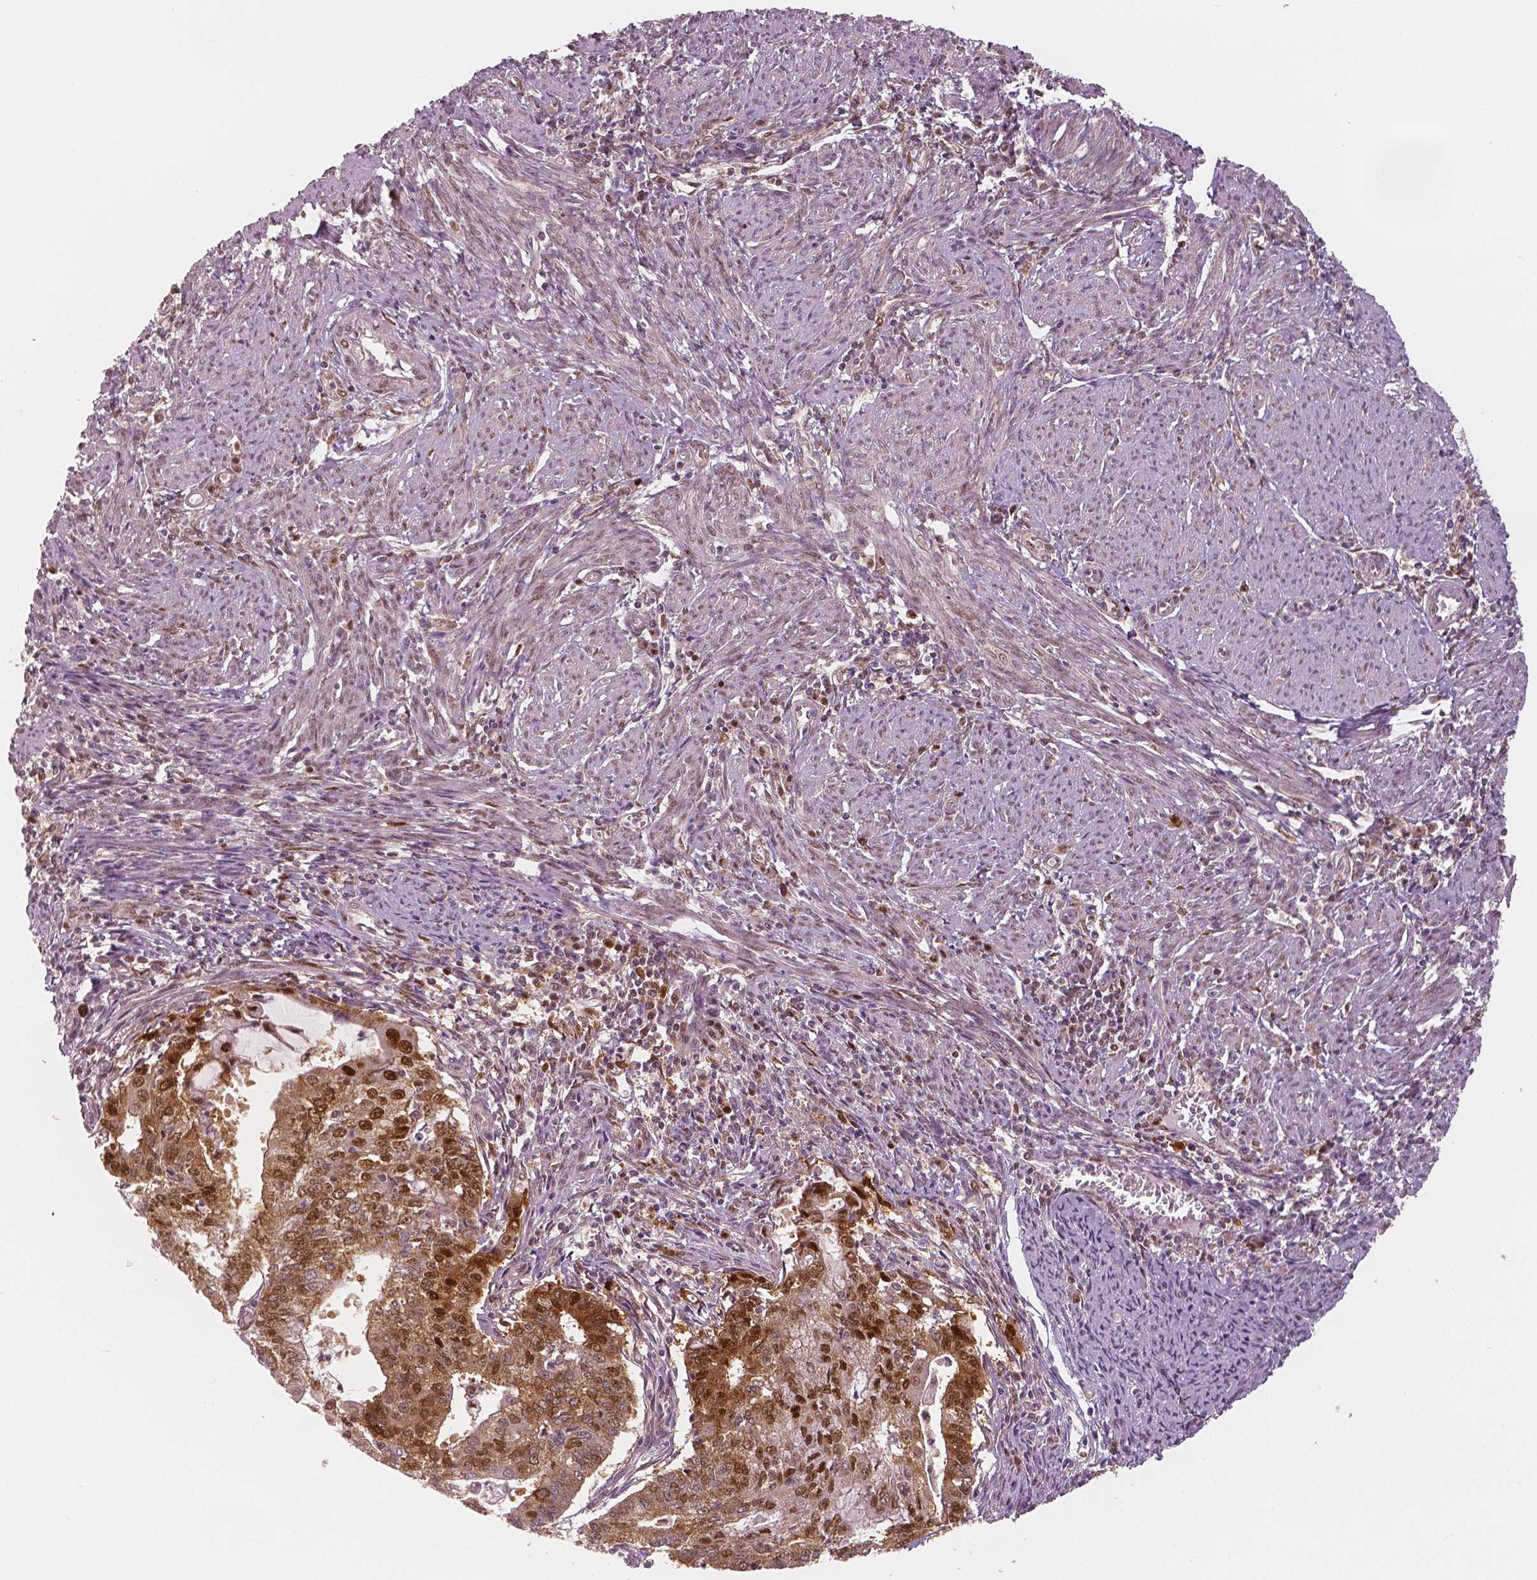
{"staining": {"intensity": "strong", "quantity": ">75%", "location": "cytoplasmic/membranous,nuclear"}, "tissue": "endometrial cancer", "cell_type": "Tumor cells", "image_type": "cancer", "snomed": [{"axis": "morphology", "description": "Adenocarcinoma, NOS"}, {"axis": "topography", "description": "Endometrium"}], "caption": "Endometrial adenocarcinoma stained with a brown dye exhibits strong cytoplasmic/membranous and nuclear positive positivity in about >75% of tumor cells.", "gene": "SQSTM1", "patient": {"sex": "female", "age": 61}}